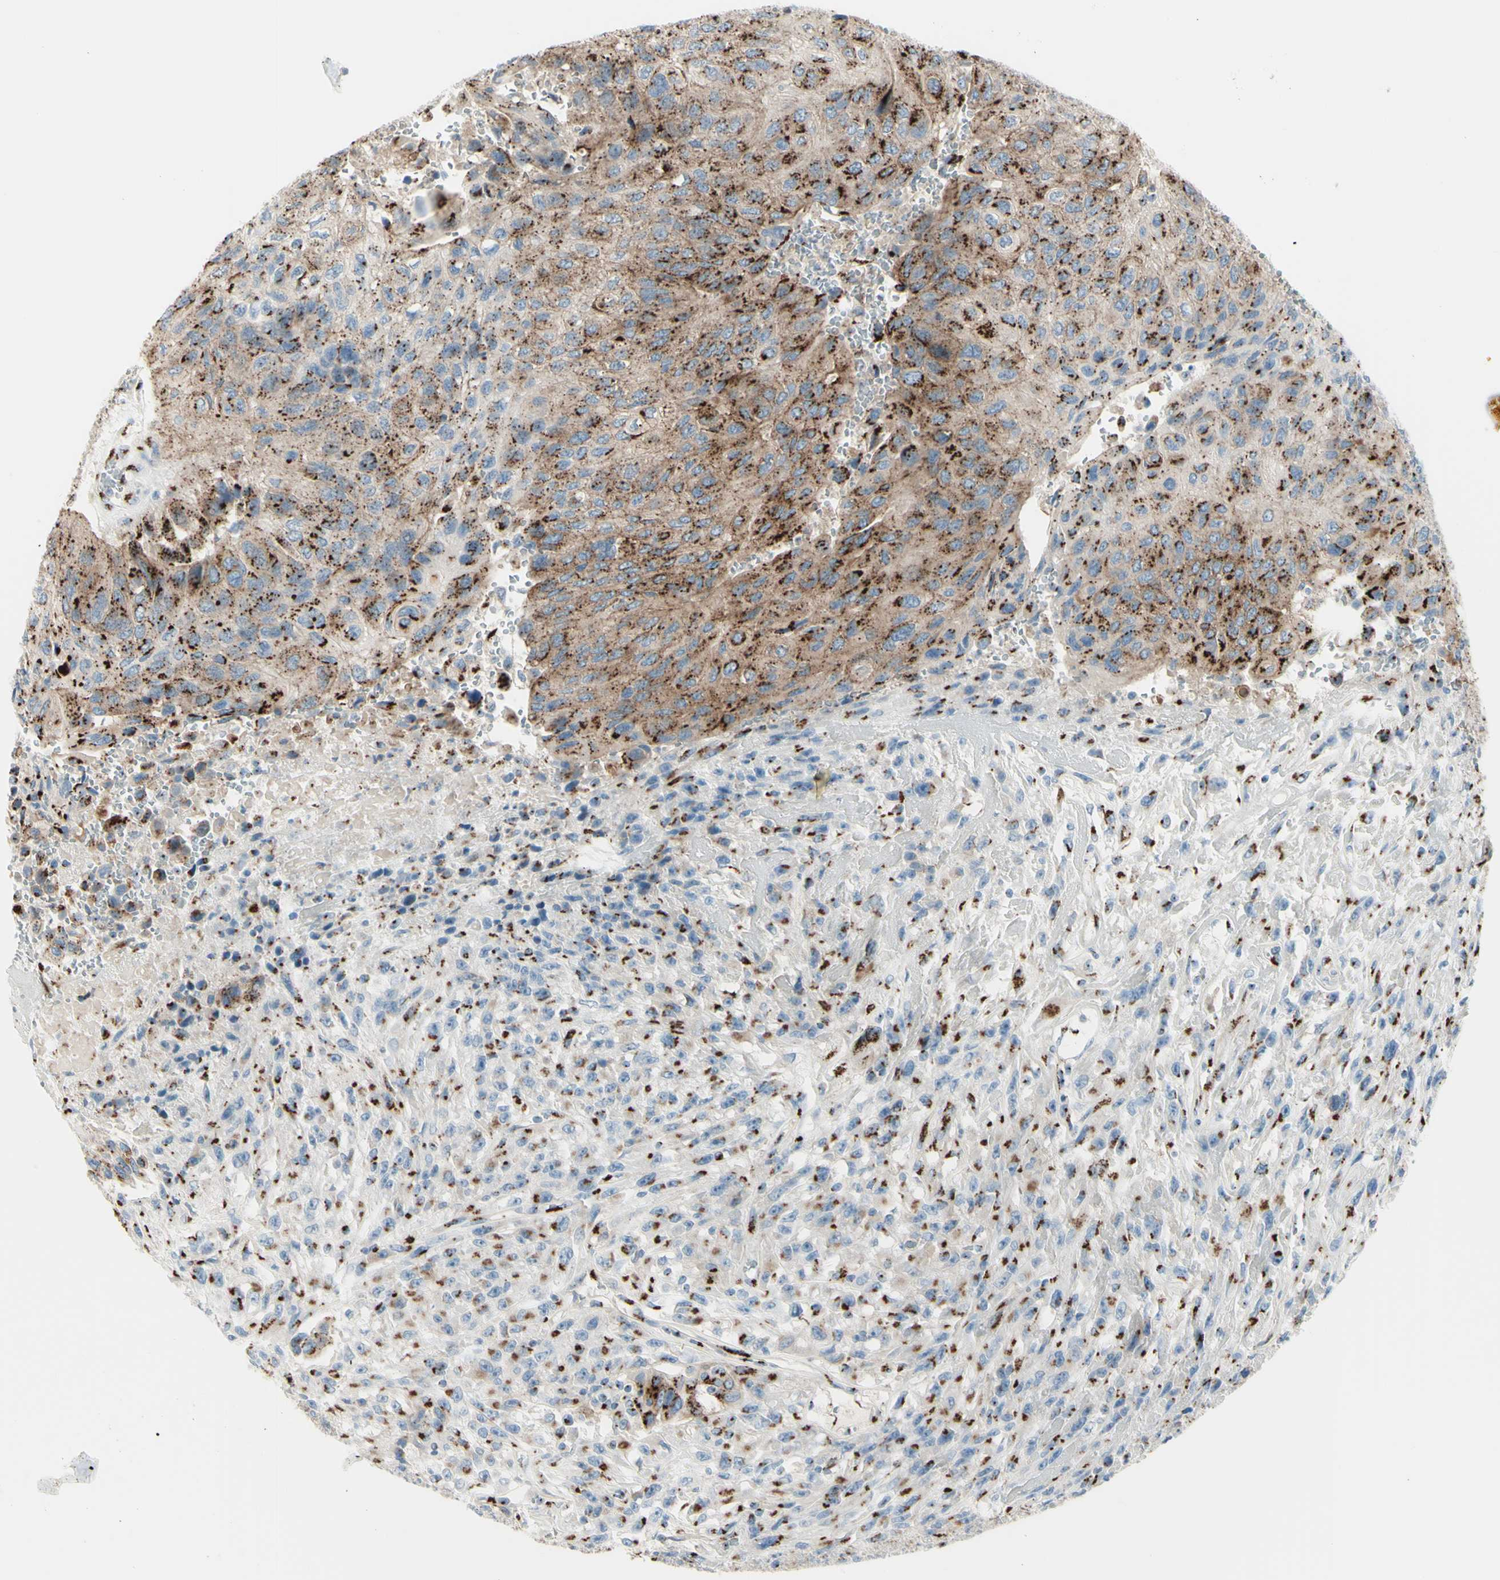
{"staining": {"intensity": "strong", "quantity": ">75%", "location": "cytoplasmic/membranous"}, "tissue": "urothelial cancer", "cell_type": "Tumor cells", "image_type": "cancer", "snomed": [{"axis": "morphology", "description": "Urothelial carcinoma, High grade"}, {"axis": "topography", "description": "Urinary bladder"}], "caption": "High-grade urothelial carcinoma was stained to show a protein in brown. There is high levels of strong cytoplasmic/membranous expression in approximately >75% of tumor cells.", "gene": "B4GALT1", "patient": {"sex": "male", "age": 66}}